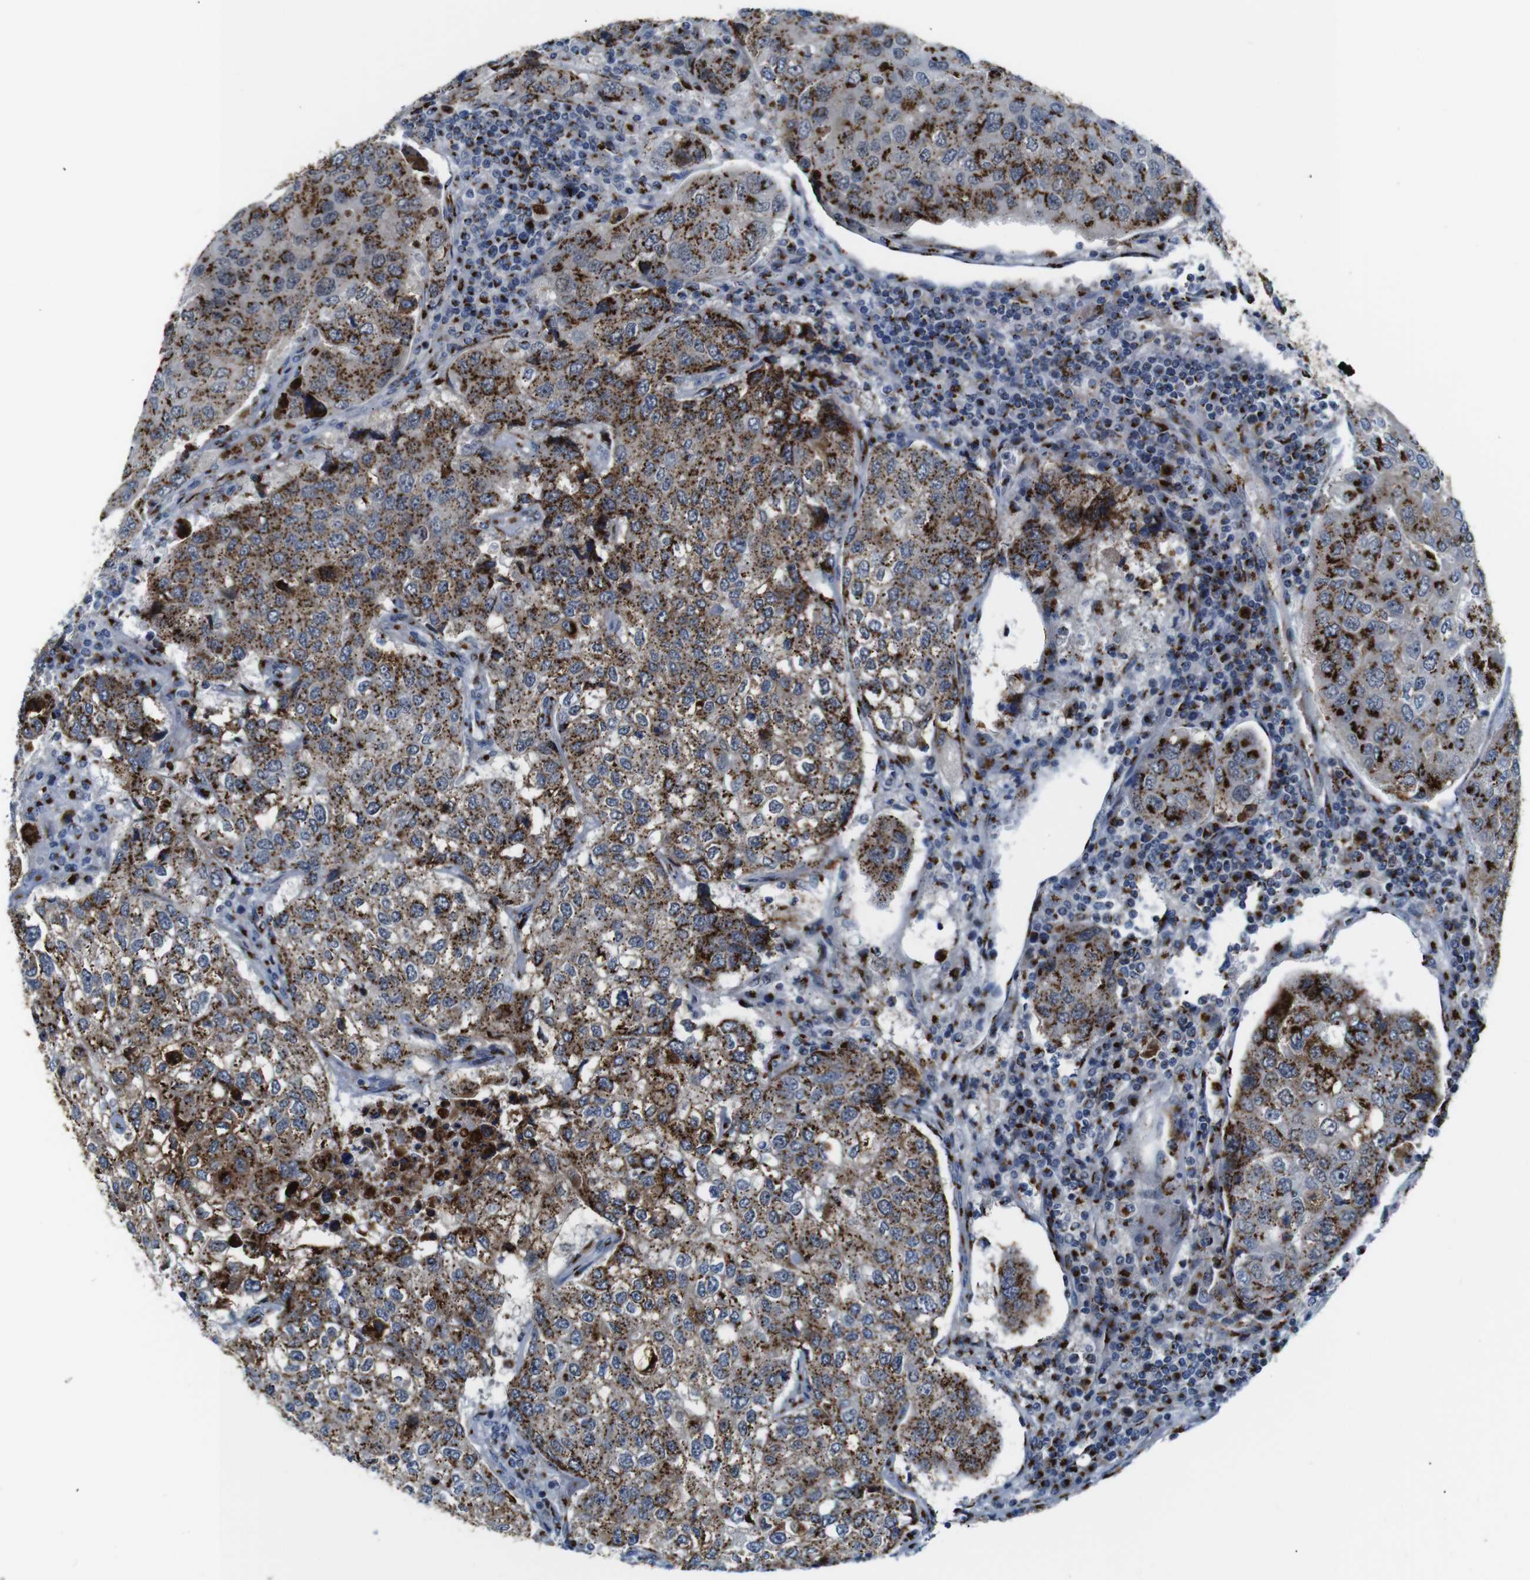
{"staining": {"intensity": "strong", "quantity": ">75%", "location": "cytoplasmic/membranous"}, "tissue": "urothelial cancer", "cell_type": "Tumor cells", "image_type": "cancer", "snomed": [{"axis": "morphology", "description": "Urothelial carcinoma, High grade"}, {"axis": "topography", "description": "Lymph node"}, {"axis": "topography", "description": "Urinary bladder"}], "caption": "Urothelial carcinoma (high-grade) was stained to show a protein in brown. There is high levels of strong cytoplasmic/membranous staining in about >75% of tumor cells. Immunohistochemistry (ihc) stains the protein in brown and the nuclei are stained blue.", "gene": "TGOLN2", "patient": {"sex": "male", "age": 51}}